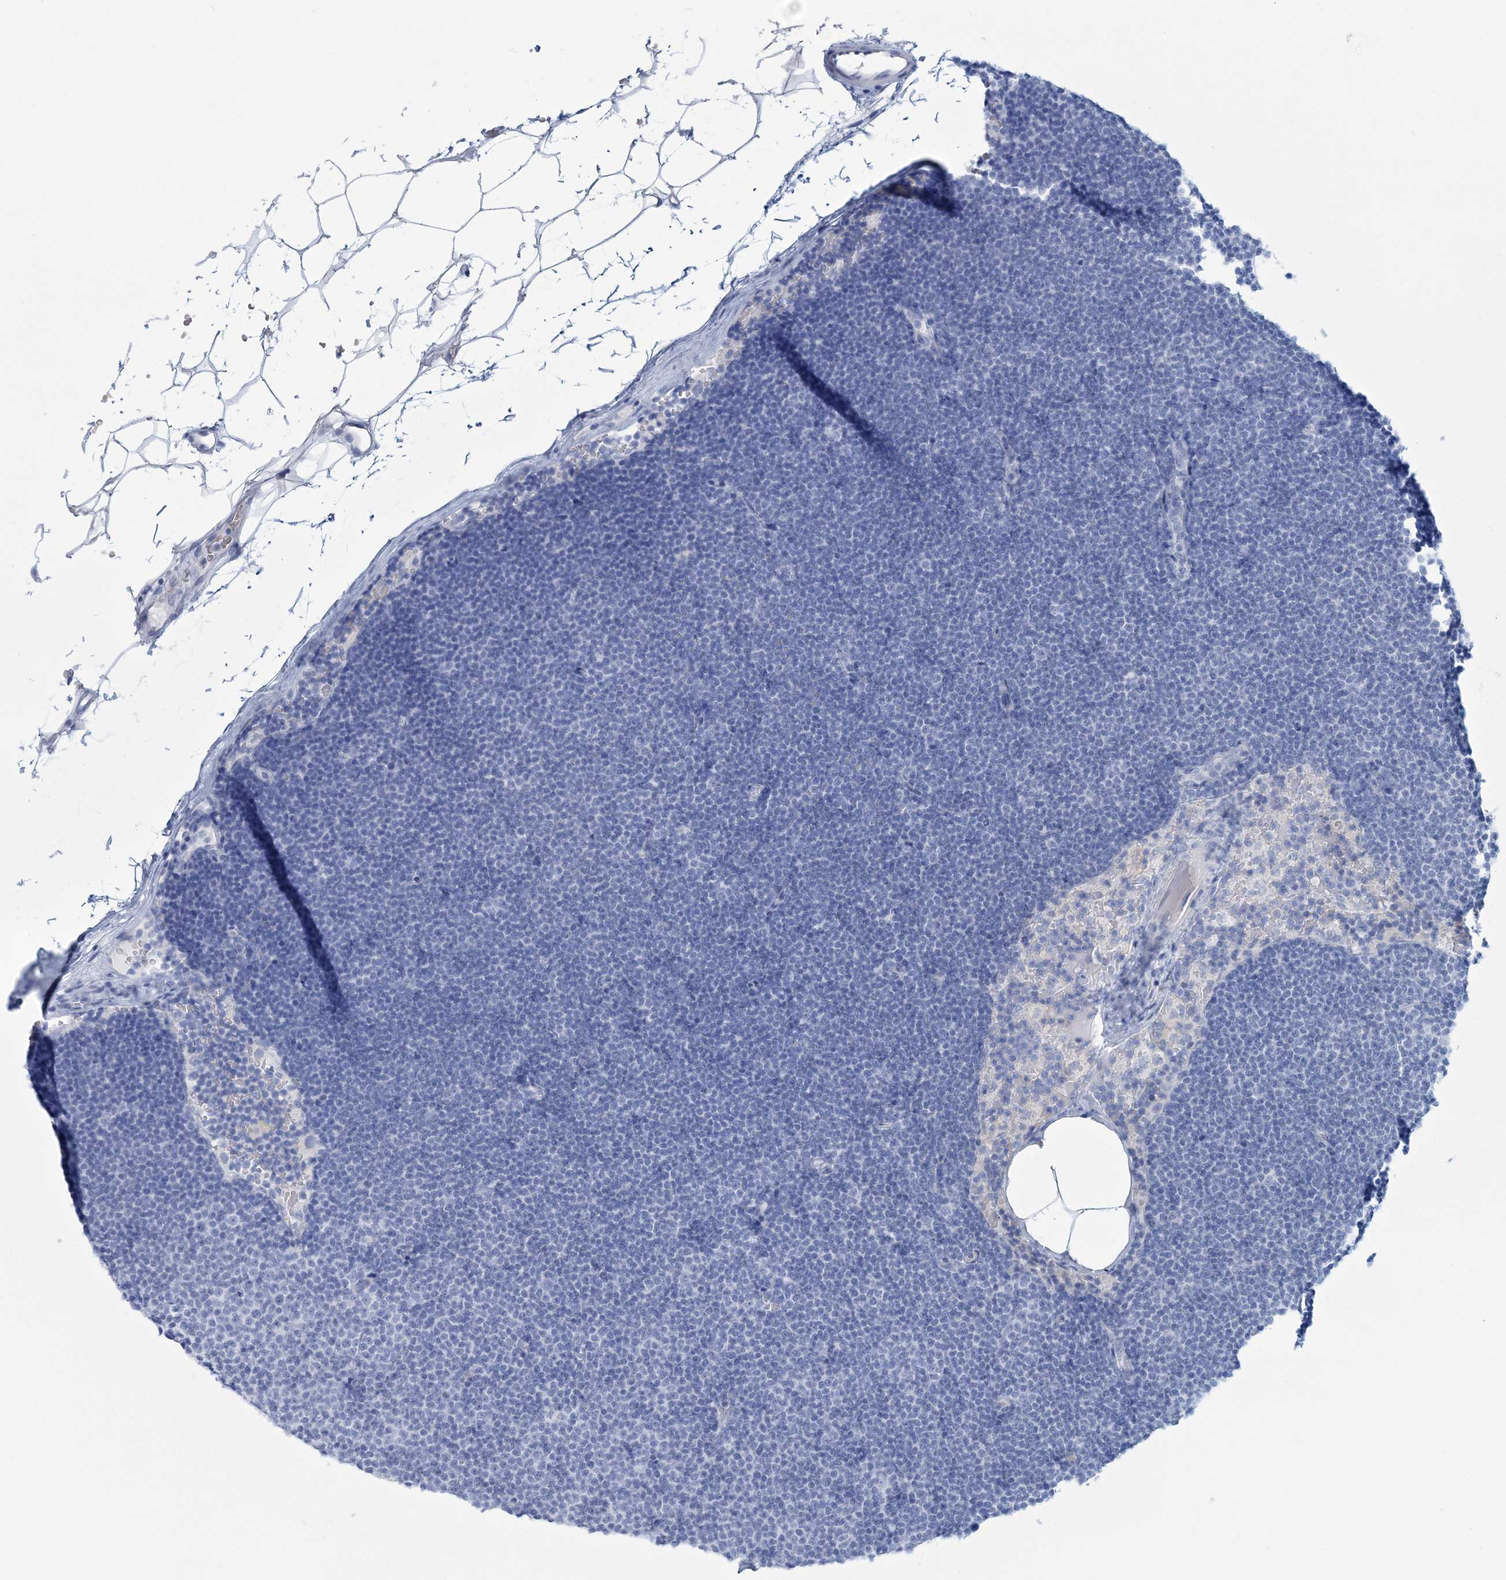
{"staining": {"intensity": "negative", "quantity": "none", "location": "none"}, "tissue": "lymphoma", "cell_type": "Tumor cells", "image_type": "cancer", "snomed": [{"axis": "morphology", "description": "Malignant lymphoma, non-Hodgkin's type, Low grade"}, {"axis": "topography", "description": "Lymph node"}], "caption": "Malignant lymphoma, non-Hodgkin's type (low-grade) stained for a protein using immunohistochemistry (IHC) displays no expression tumor cells.", "gene": "DPCD", "patient": {"sex": "female", "age": 53}}